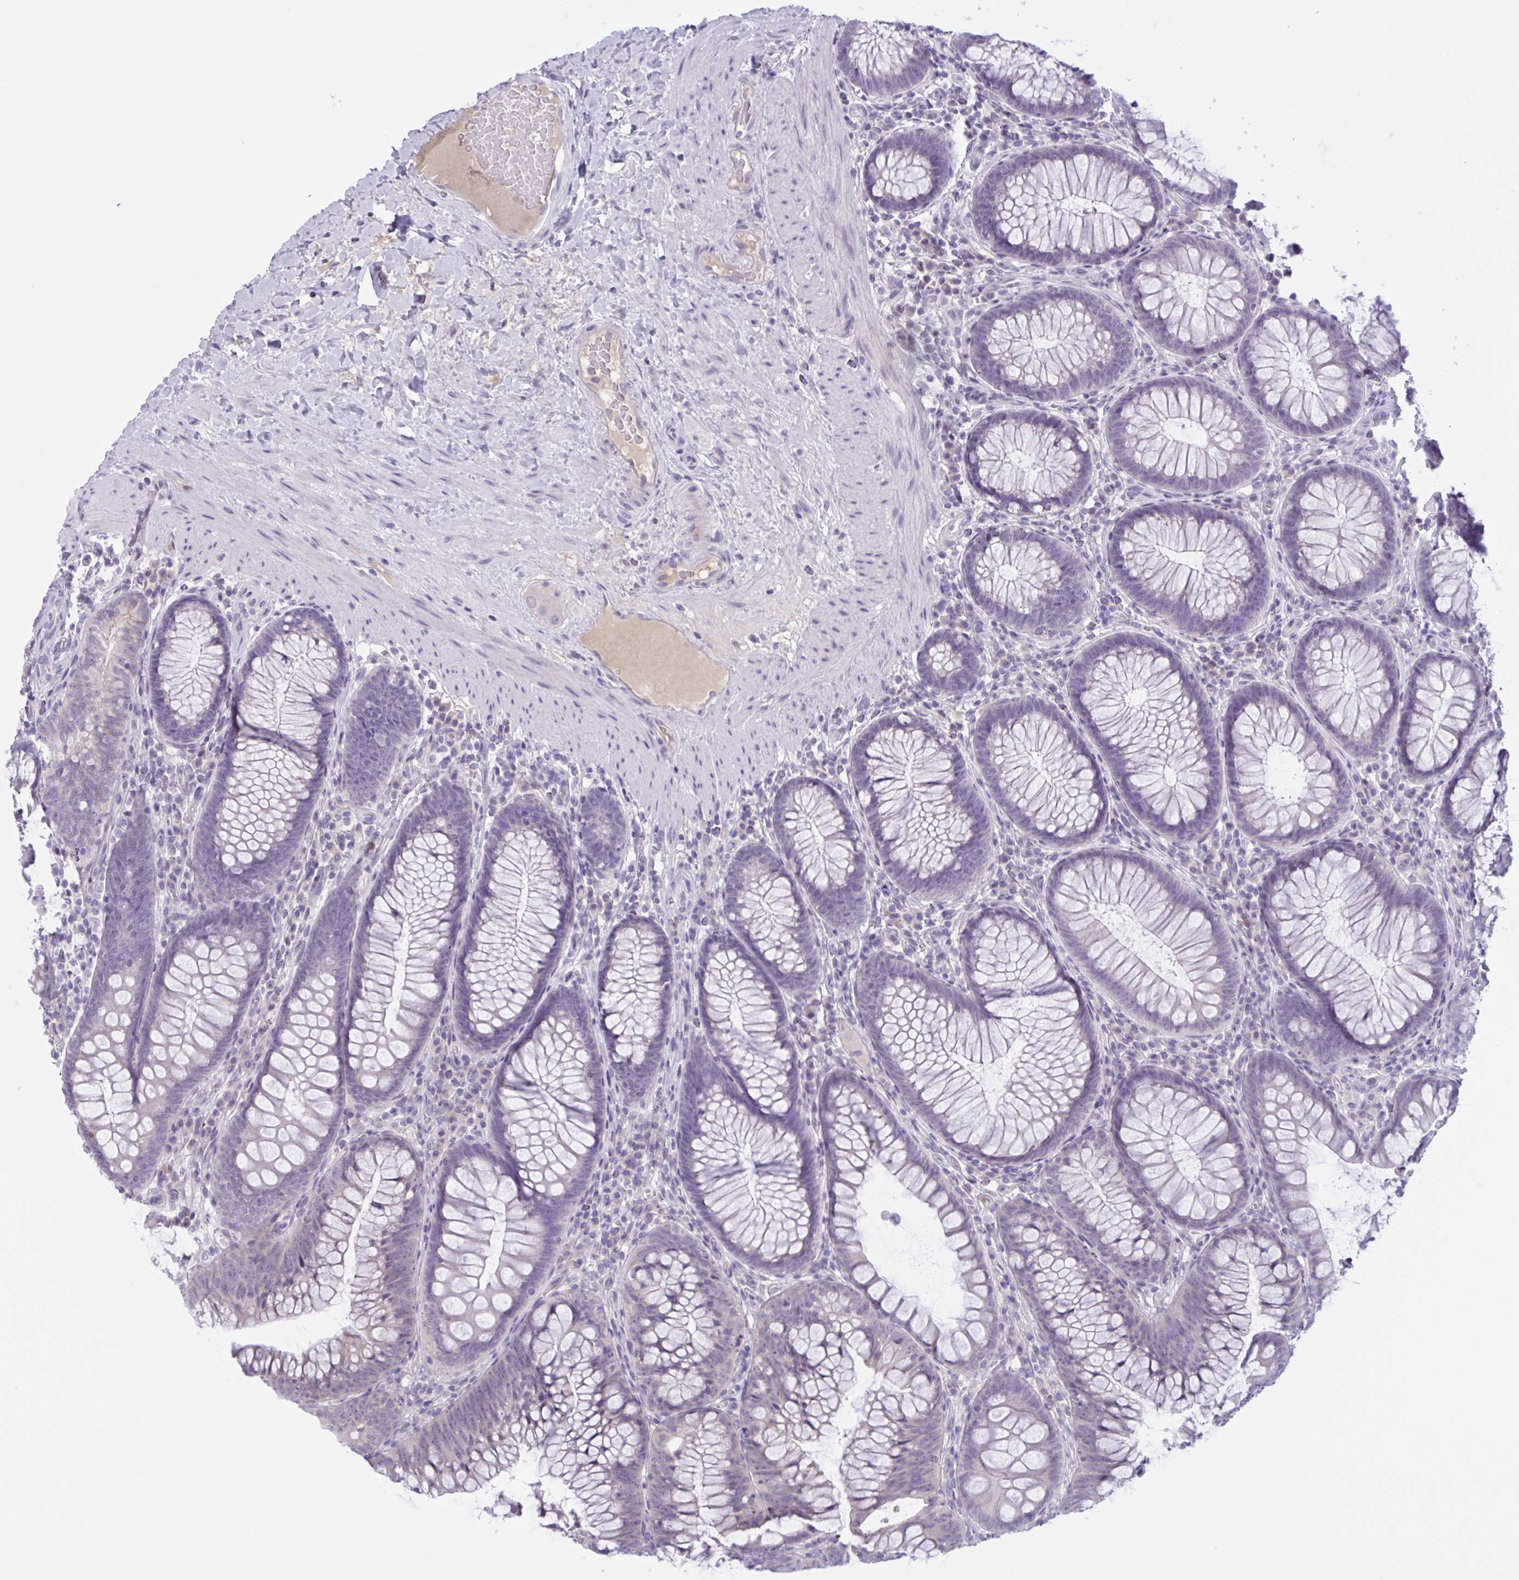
{"staining": {"intensity": "negative", "quantity": "none", "location": "none"}, "tissue": "colon", "cell_type": "Endothelial cells", "image_type": "normal", "snomed": [{"axis": "morphology", "description": "Normal tissue, NOS"}, {"axis": "morphology", "description": "Adenoma, NOS"}, {"axis": "topography", "description": "Soft tissue"}, {"axis": "topography", "description": "Colon"}], "caption": "A high-resolution histopathology image shows immunohistochemistry (IHC) staining of unremarkable colon, which shows no significant staining in endothelial cells.", "gene": "WNT9B", "patient": {"sex": "male", "age": 47}}